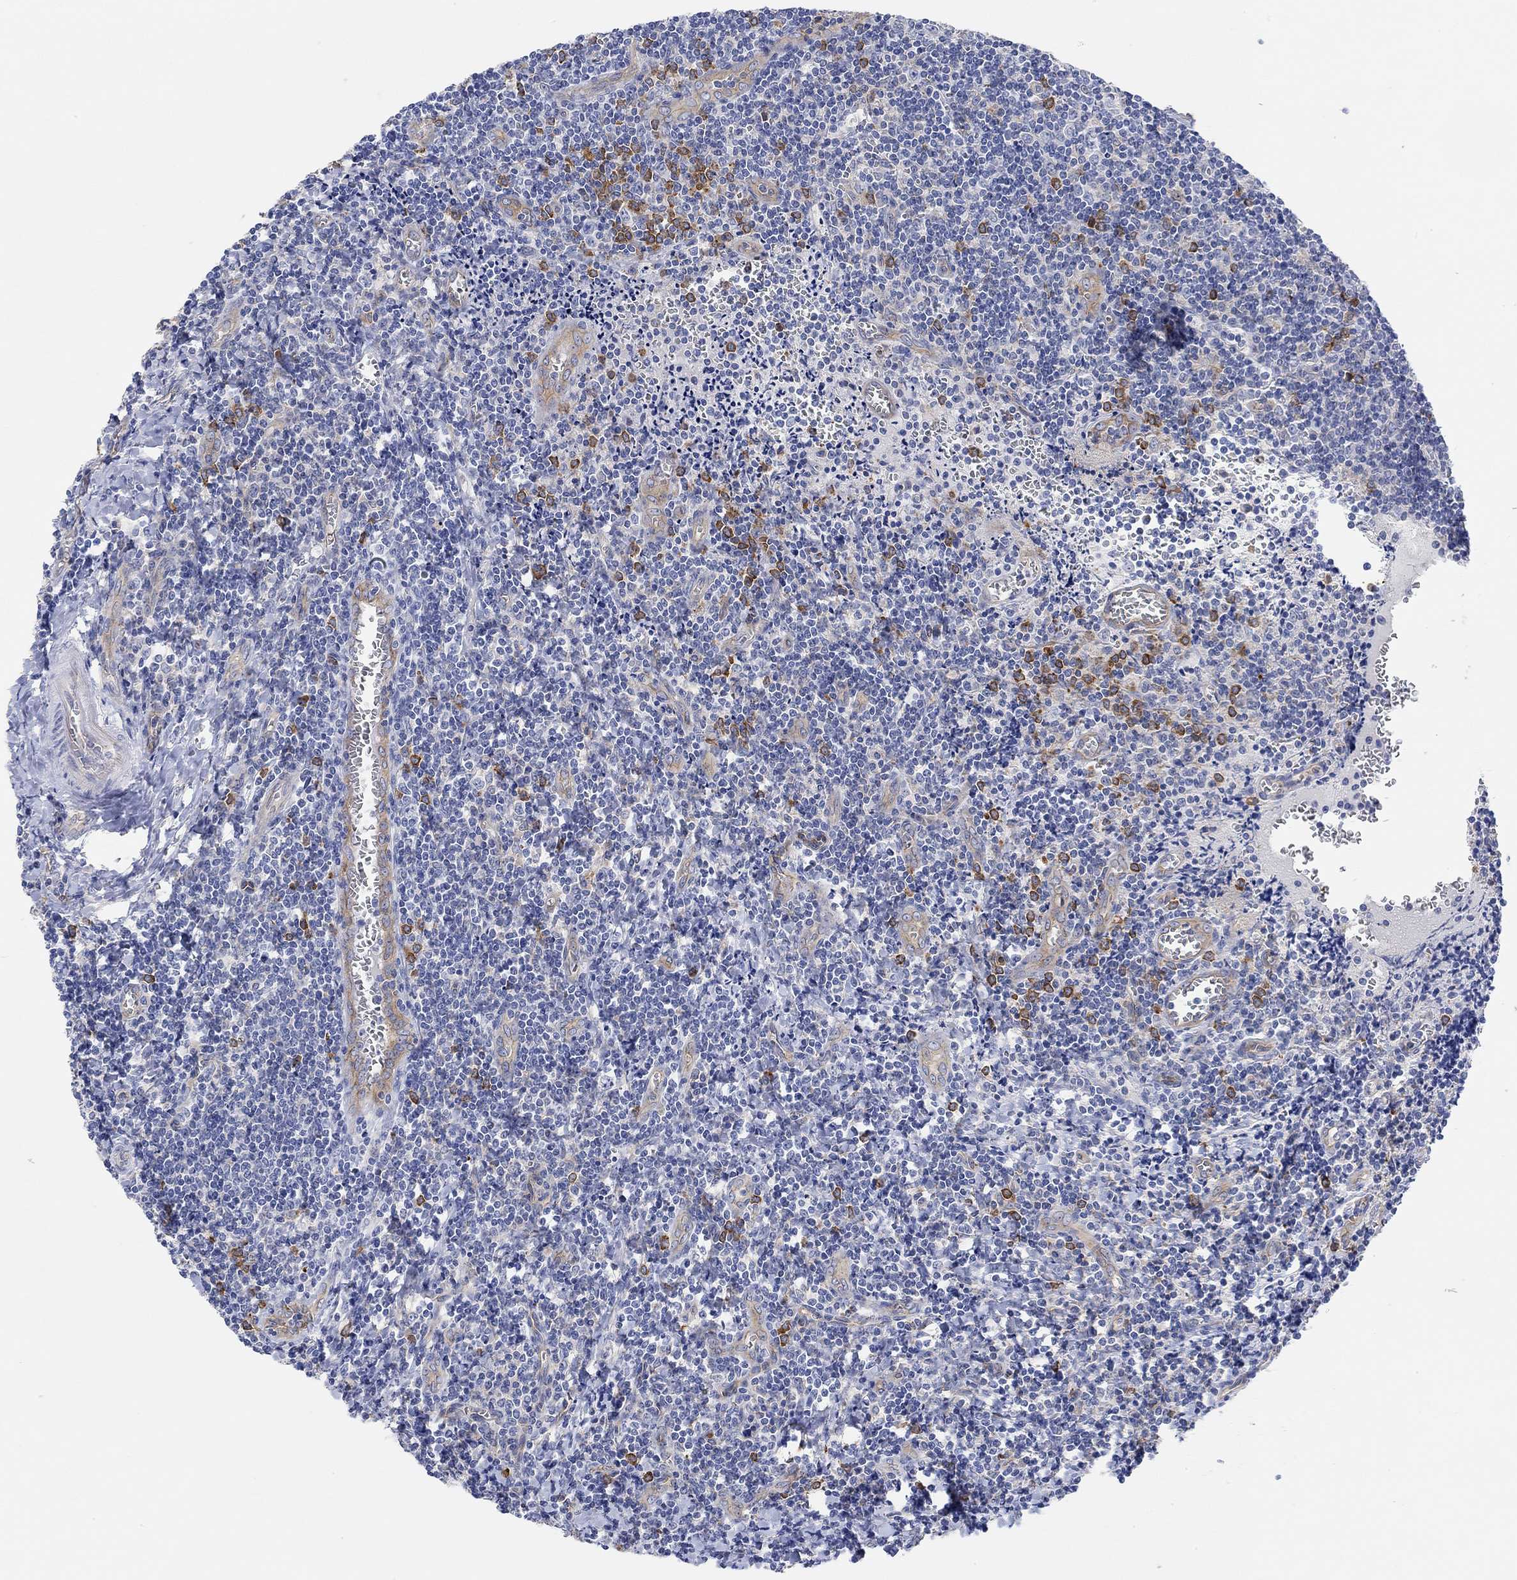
{"staining": {"intensity": "weak", "quantity": "<25%", "location": "cytoplasmic/membranous"}, "tissue": "tonsil", "cell_type": "Germinal center cells", "image_type": "normal", "snomed": [{"axis": "morphology", "description": "Normal tissue, NOS"}, {"axis": "morphology", "description": "Inflammation, NOS"}, {"axis": "topography", "description": "Tonsil"}], "caption": "Tonsil stained for a protein using immunohistochemistry displays no staining germinal center cells.", "gene": "RGS1", "patient": {"sex": "female", "age": 31}}